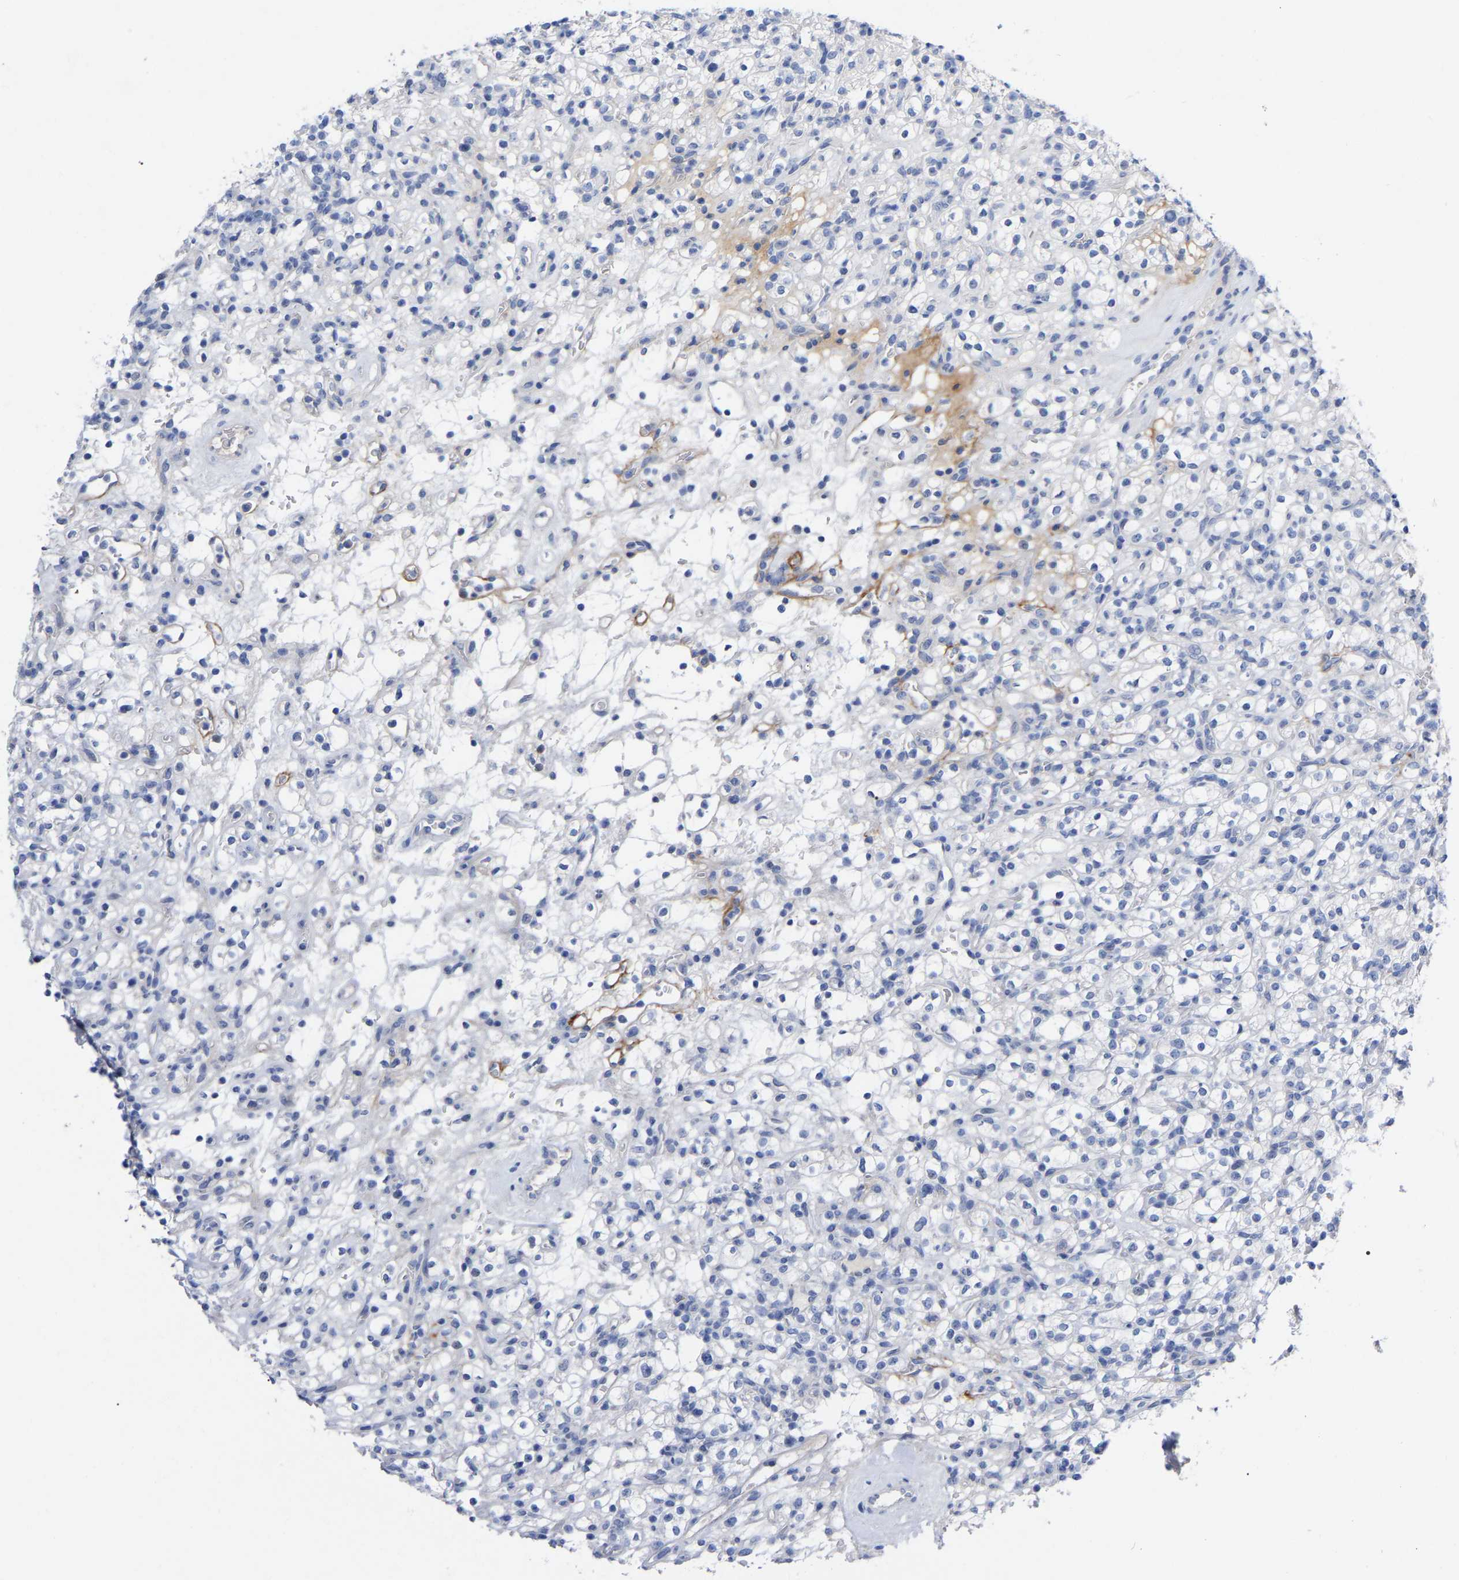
{"staining": {"intensity": "negative", "quantity": "none", "location": "none"}, "tissue": "renal cancer", "cell_type": "Tumor cells", "image_type": "cancer", "snomed": [{"axis": "morphology", "description": "Normal tissue, NOS"}, {"axis": "morphology", "description": "Adenocarcinoma, NOS"}, {"axis": "topography", "description": "Kidney"}], "caption": "Immunohistochemical staining of human renal adenocarcinoma exhibits no significant expression in tumor cells.", "gene": "HAPLN1", "patient": {"sex": "female", "age": 72}}